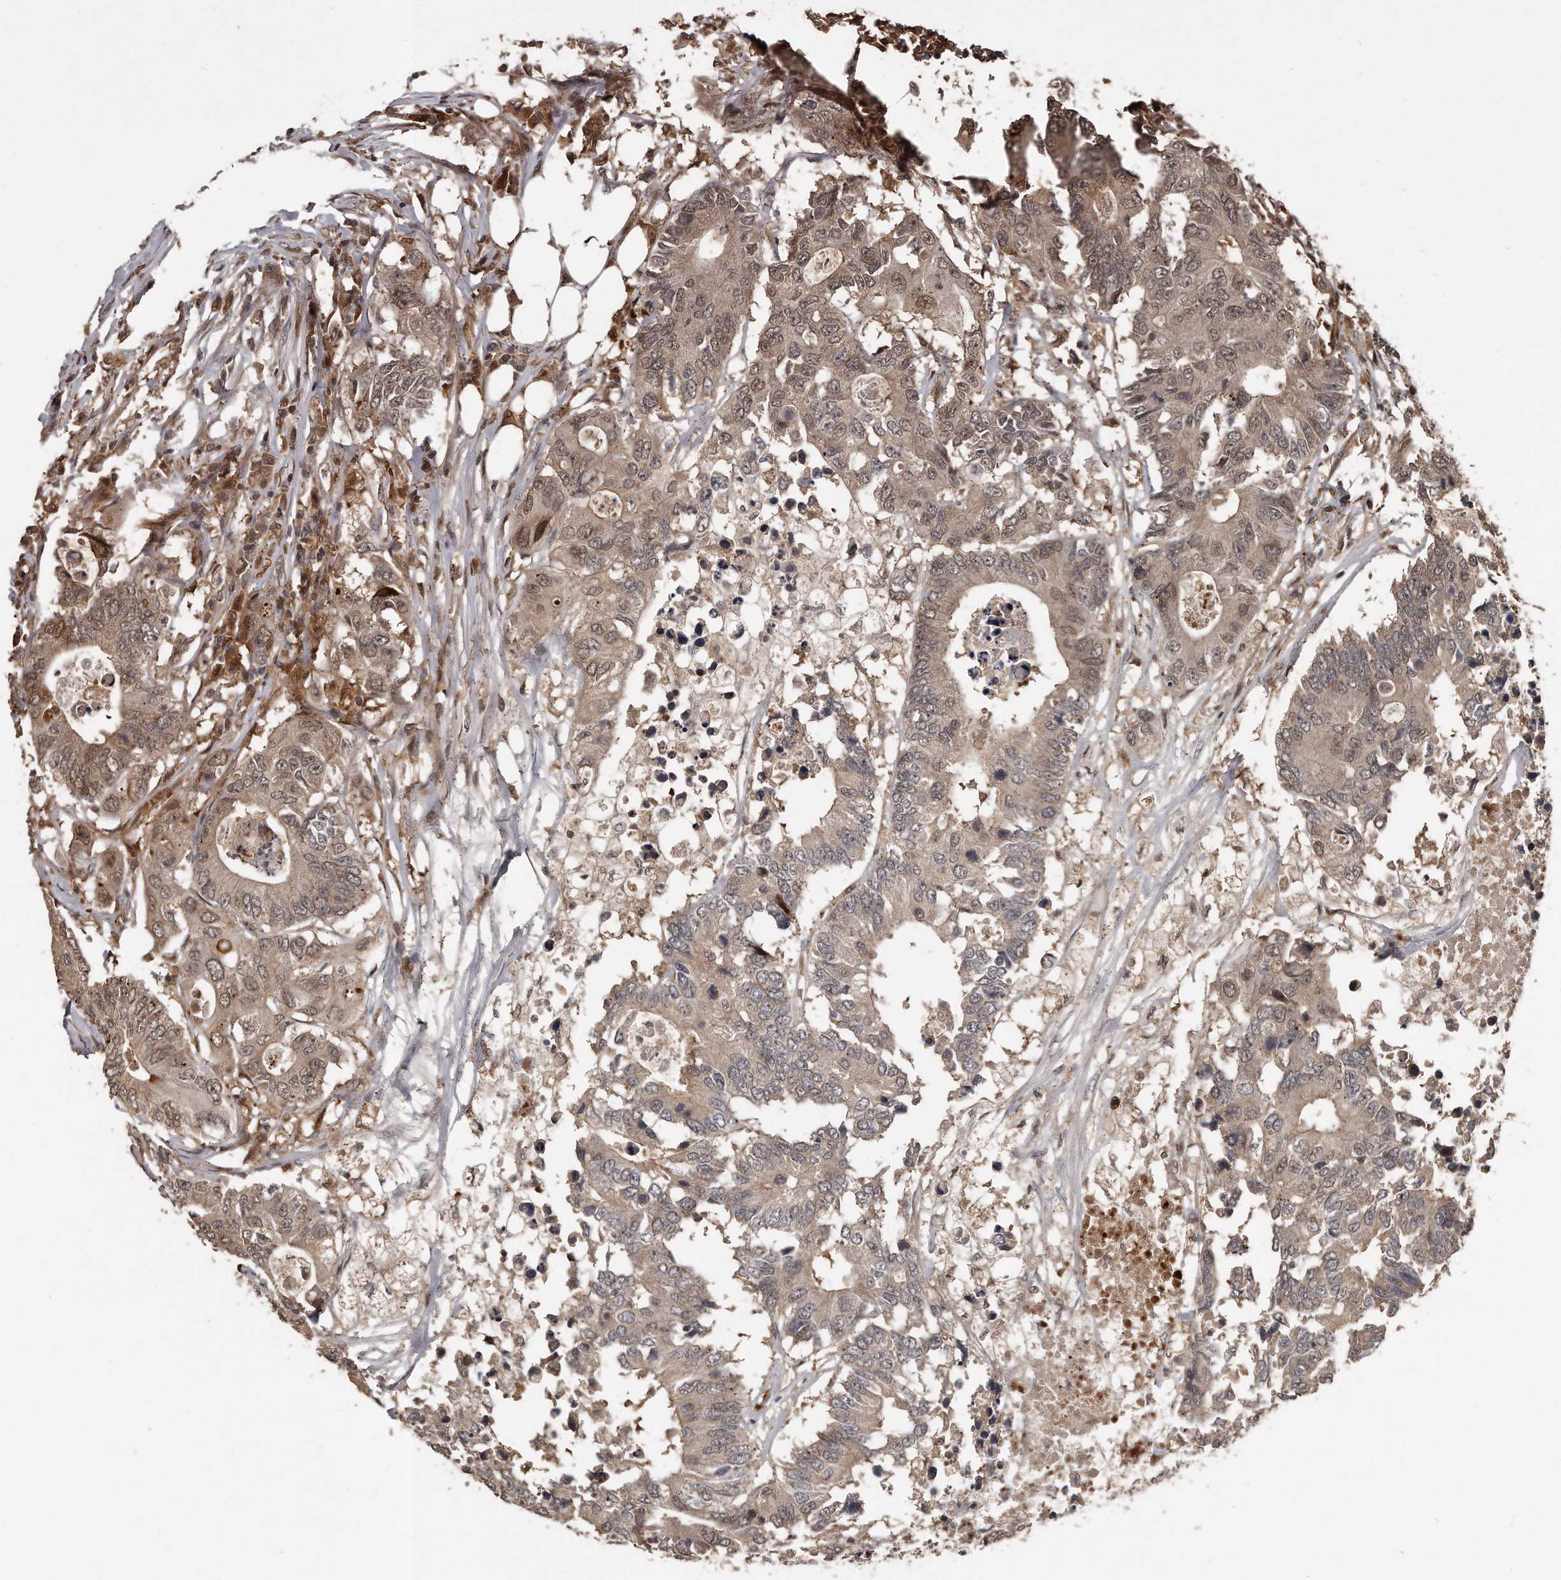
{"staining": {"intensity": "weak", "quantity": "25%-75%", "location": "cytoplasmic/membranous,nuclear"}, "tissue": "colorectal cancer", "cell_type": "Tumor cells", "image_type": "cancer", "snomed": [{"axis": "morphology", "description": "Adenocarcinoma, NOS"}, {"axis": "topography", "description": "Colon"}], "caption": "Human colorectal cancer (adenocarcinoma) stained with a brown dye shows weak cytoplasmic/membranous and nuclear positive positivity in approximately 25%-75% of tumor cells.", "gene": "GCH1", "patient": {"sex": "male", "age": 71}}